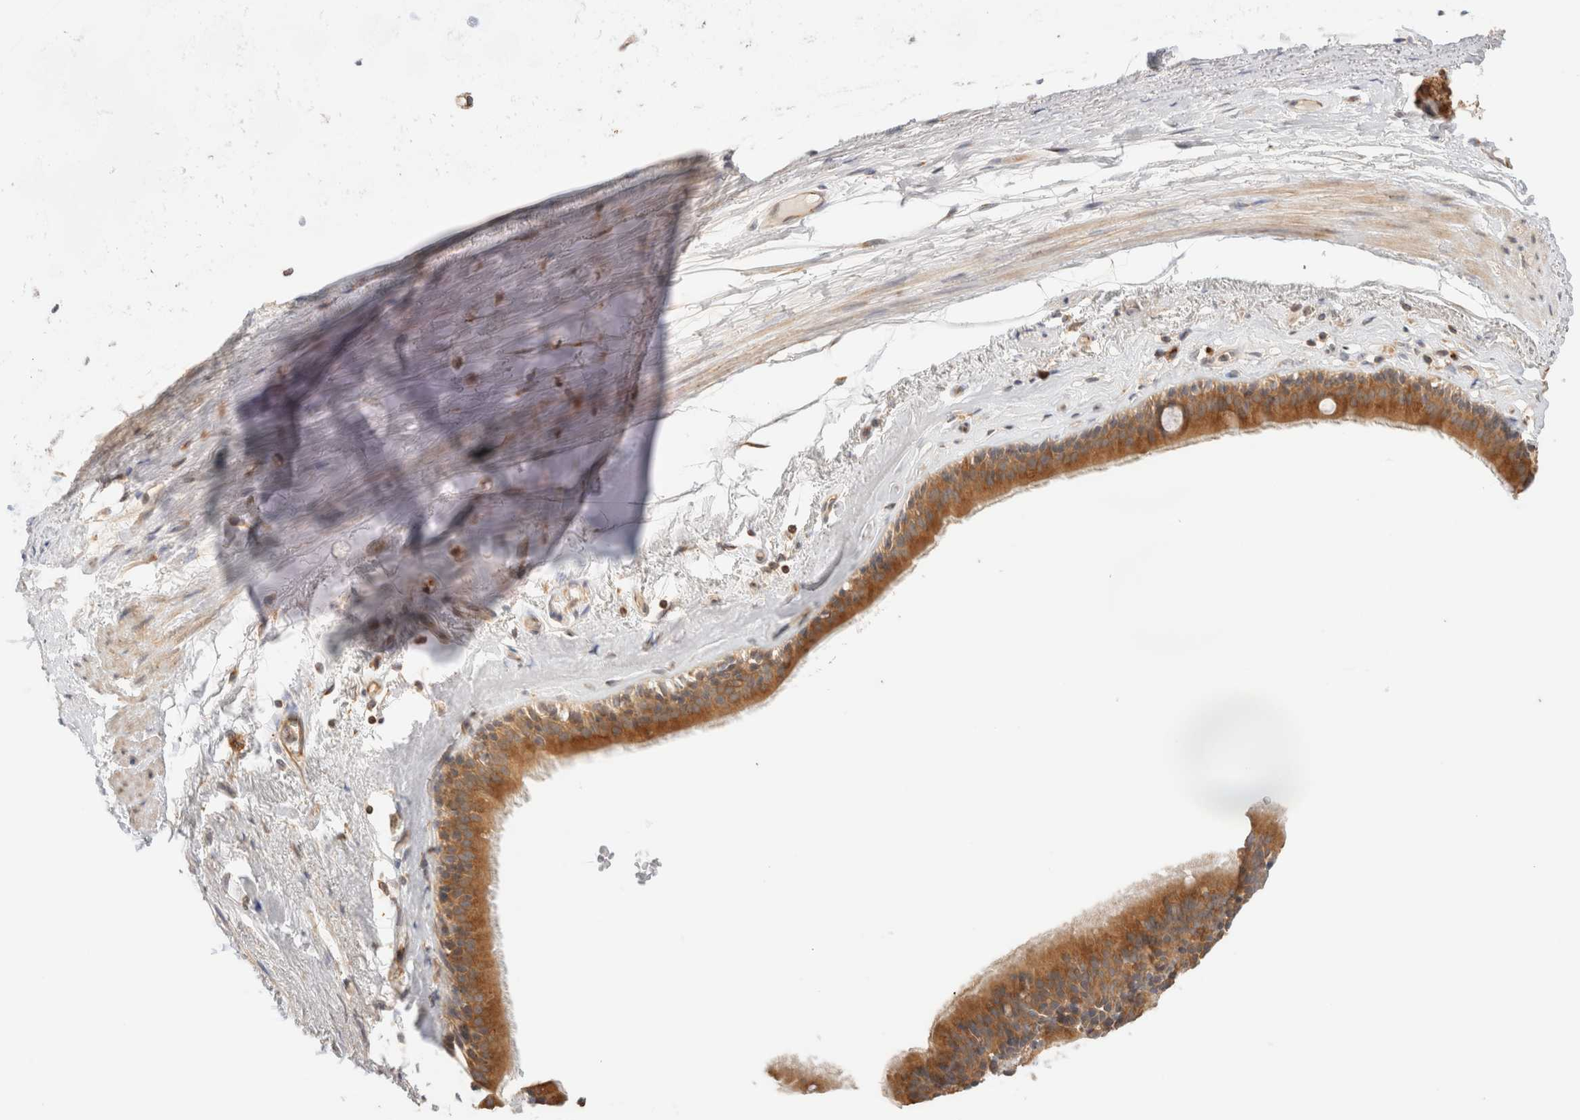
{"staining": {"intensity": "moderate", "quantity": ">75%", "location": "cytoplasmic/membranous"}, "tissue": "bronchus", "cell_type": "Respiratory epithelial cells", "image_type": "normal", "snomed": [{"axis": "morphology", "description": "Normal tissue, NOS"}, {"axis": "topography", "description": "Cartilage tissue"}], "caption": "There is medium levels of moderate cytoplasmic/membranous positivity in respiratory epithelial cells of benign bronchus, as demonstrated by immunohistochemical staining (brown color).", "gene": "RABEP1", "patient": {"sex": "female", "age": 63}}